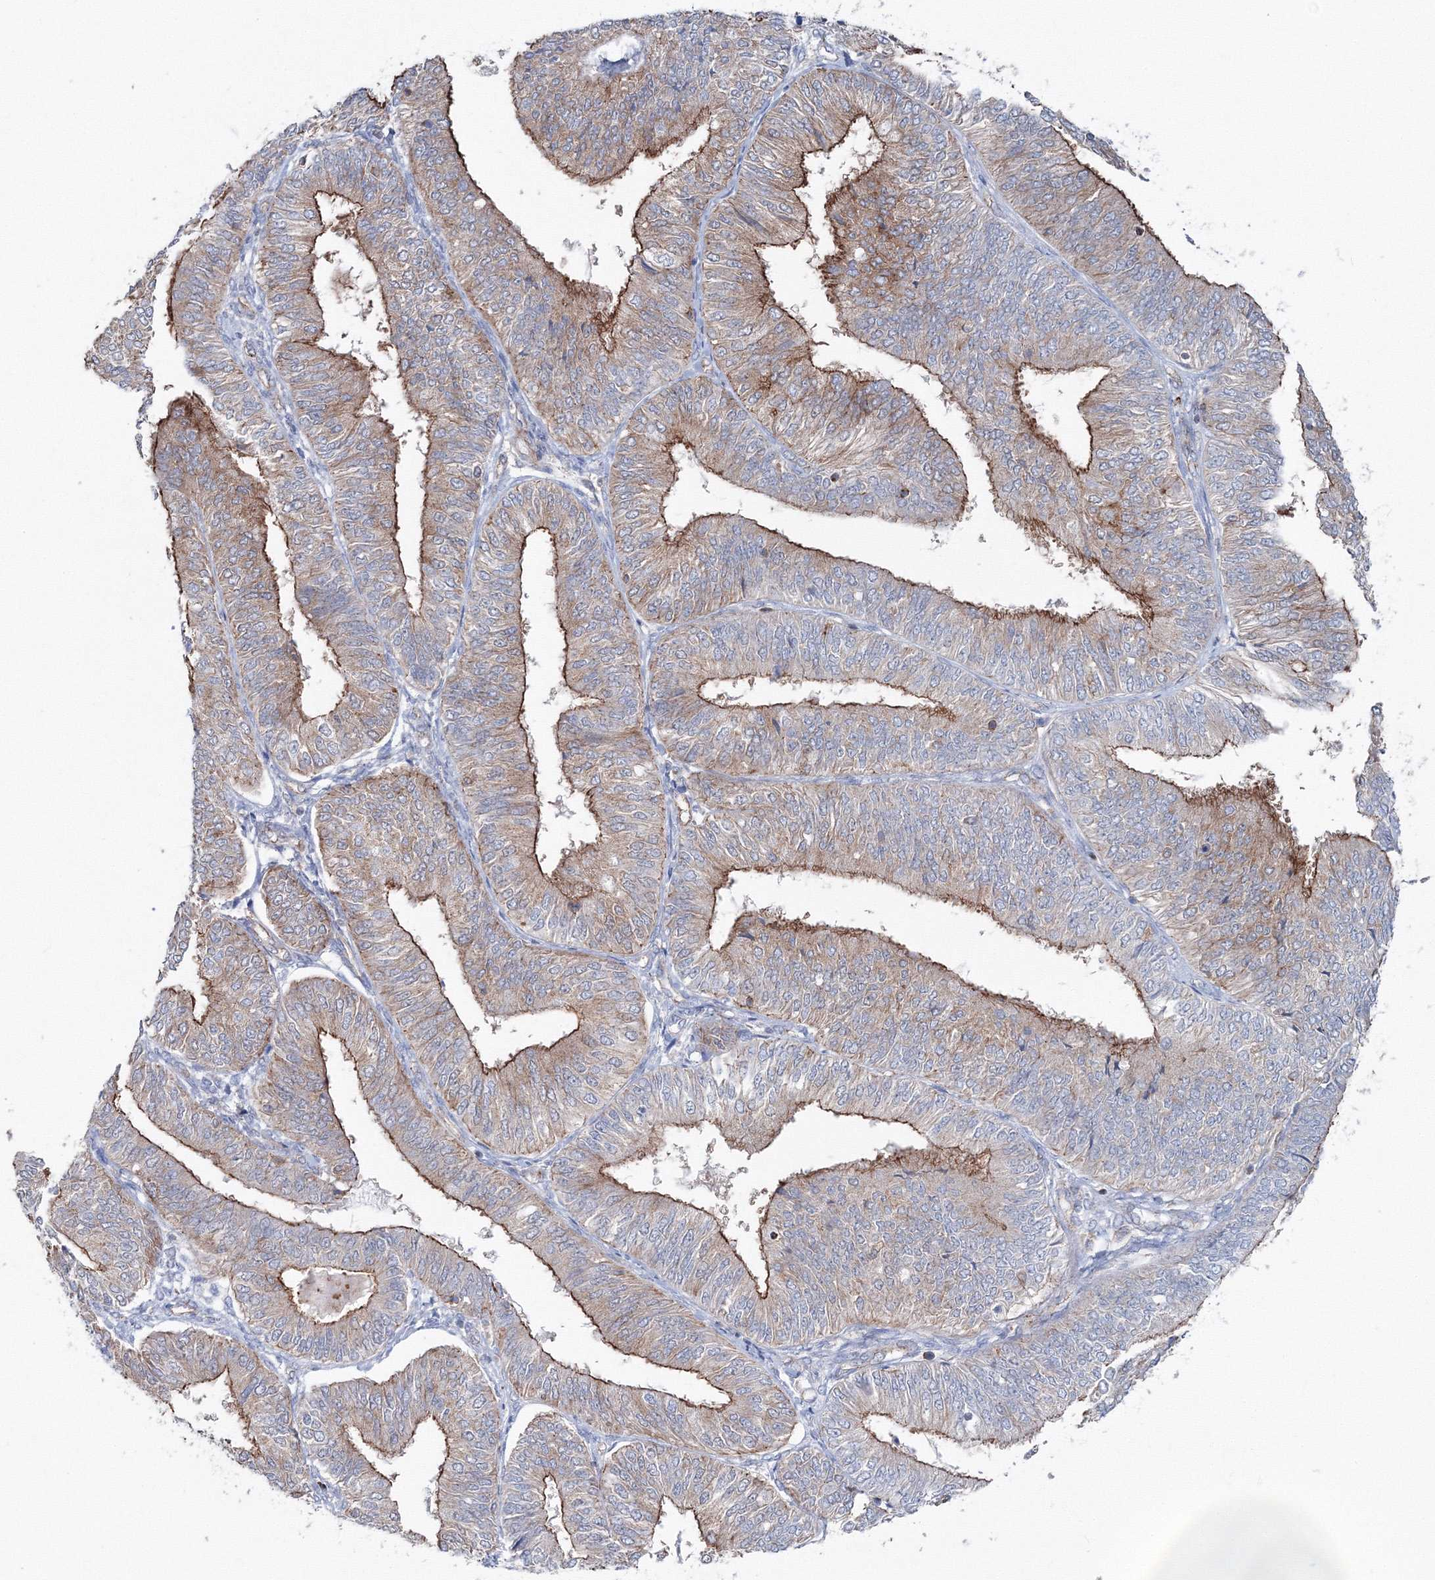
{"staining": {"intensity": "moderate", "quantity": "25%-75%", "location": "cytoplasmic/membranous"}, "tissue": "endometrial cancer", "cell_type": "Tumor cells", "image_type": "cancer", "snomed": [{"axis": "morphology", "description": "Adenocarcinoma, NOS"}, {"axis": "topography", "description": "Endometrium"}], "caption": "About 25%-75% of tumor cells in human endometrial adenocarcinoma display moderate cytoplasmic/membranous protein staining as visualized by brown immunohistochemical staining.", "gene": "GGA2", "patient": {"sex": "female", "age": 58}}